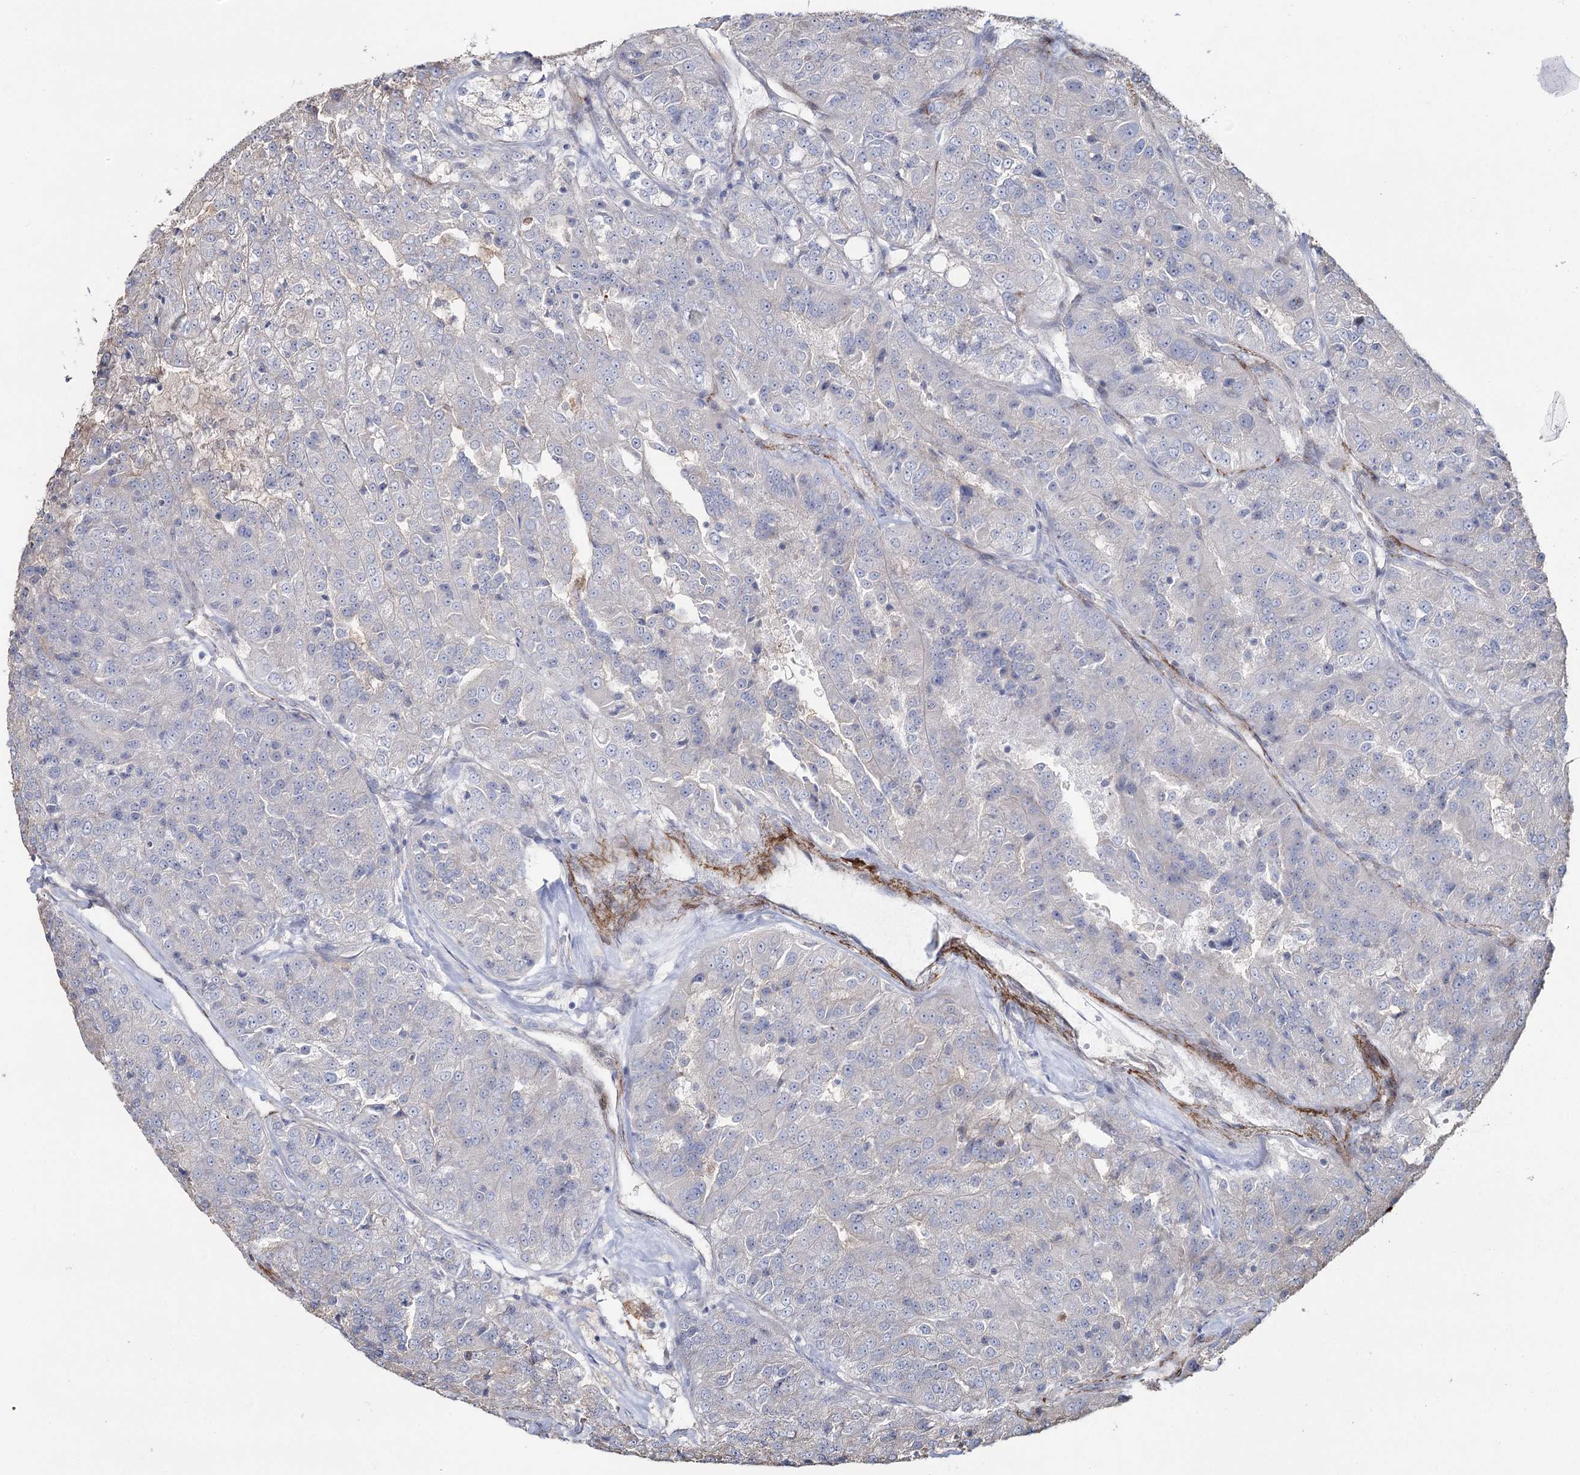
{"staining": {"intensity": "negative", "quantity": "none", "location": "none"}, "tissue": "renal cancer", "cell_type": "Tumor cells", "image_type": "cancer", "snomed": [{"axis": "morphology", "description": "Adenocarcinoma, NOS"}, {"axis": "topography", "description": "Kidney"}], "caption": "High power microscopy image of an immunohistochemistry histopathology image of adenocarcinoma (renal), revealing no significant staining in tumor cells. (DAB (3,3'-diaminobenzidine) immunohistochemistry (IHC), high magnification).", "gene": "SUMF1", "patient": {"sex": "female", "age": 63}}